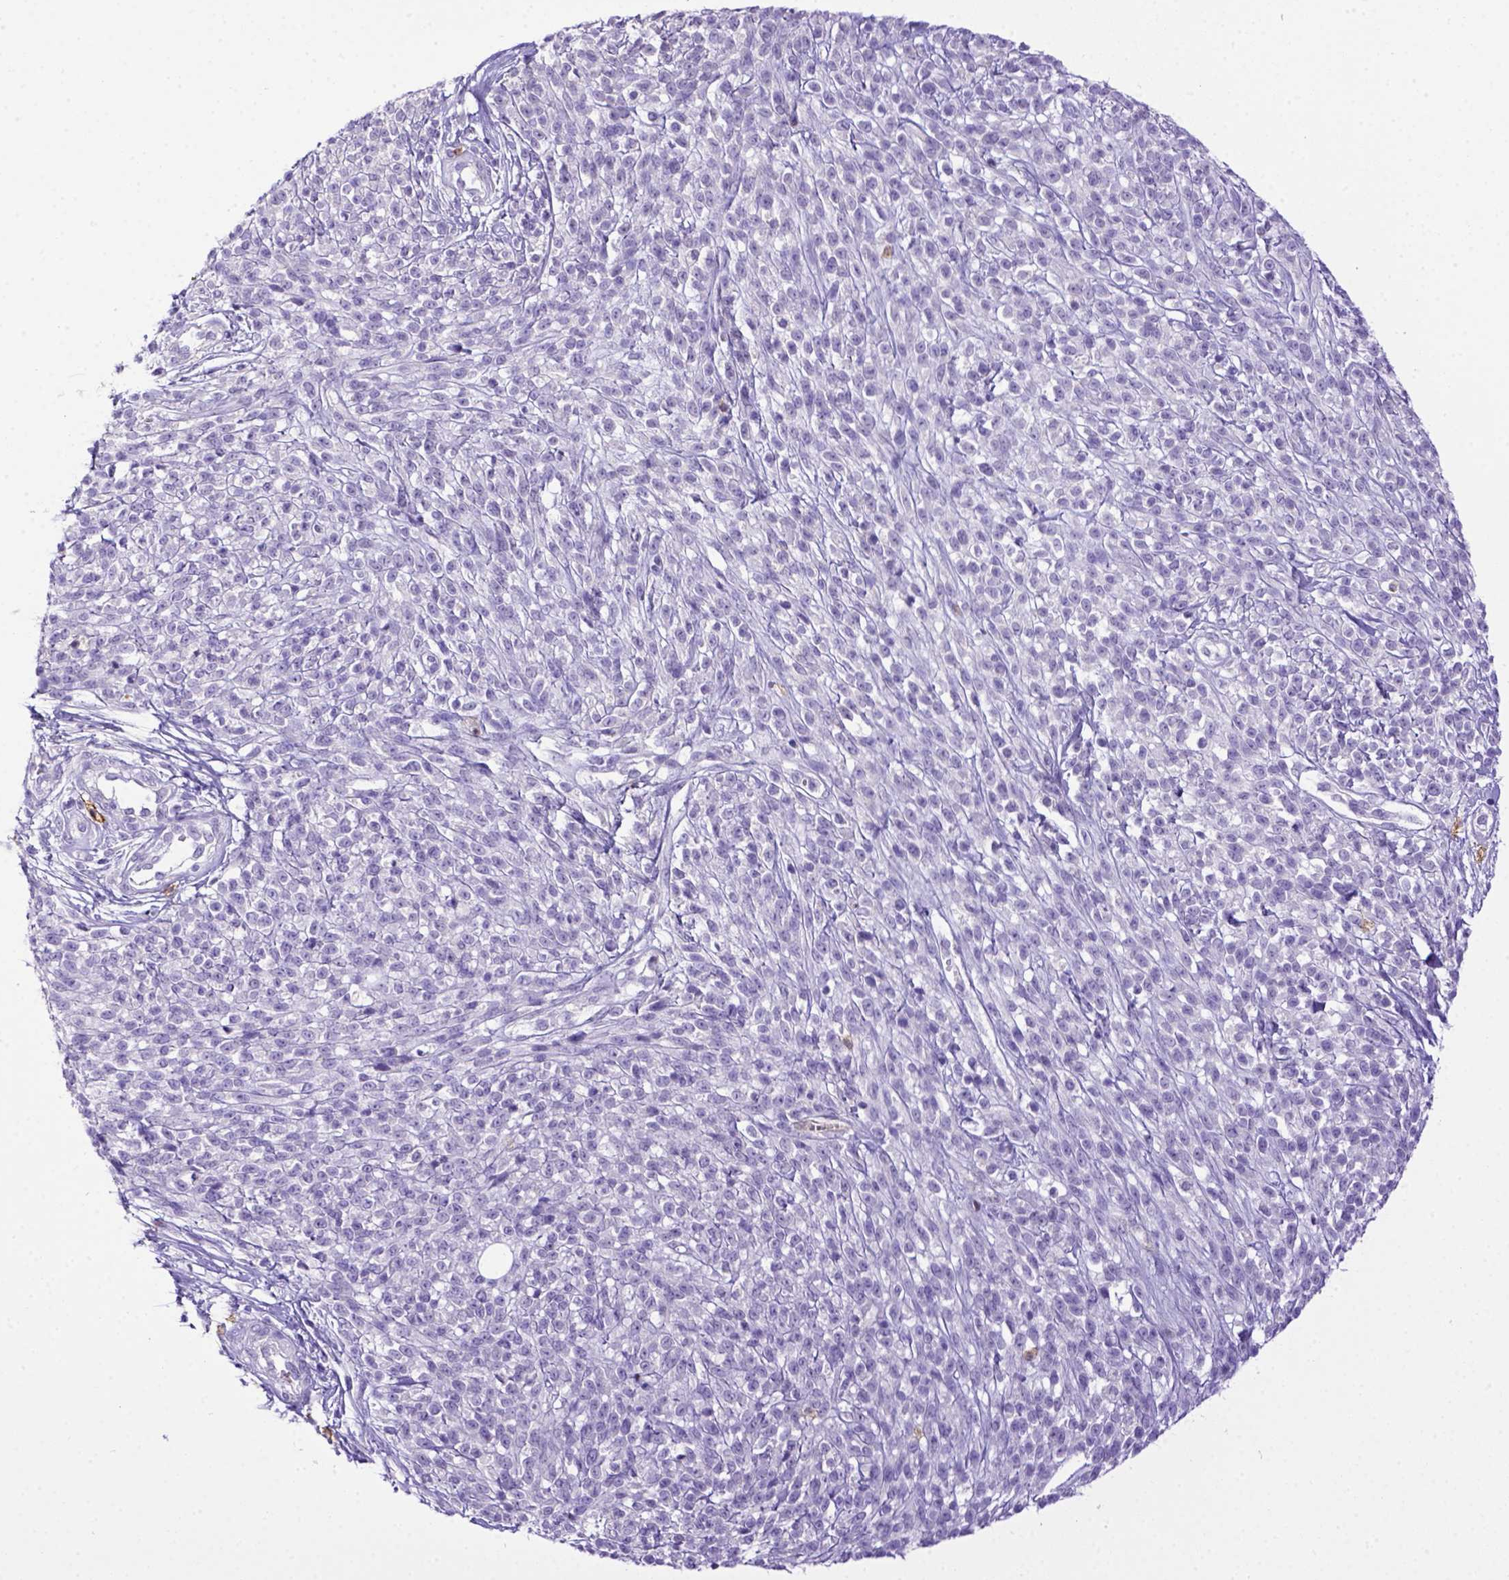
{"staining": {"intensity": "negative", "quantity": "none", "location": "none"}, "tissue": "melanoma", "cell_type": "Tumor cells", "image_type": "cancer", "snomed": [{"axis": "morphology", "description": "Malignant melanoma, NOS"}, {"axis": "topography", "description": "Skin"}, {"axis": "topography", "description": "Skin of trunk"}], "caption": "This is an immunohistochemistry (IHC) micrograph of human melanoma. There is no positivity in tumor cells.", "gene": "KIT", "patient": {"sex": "male", "age": 74}}